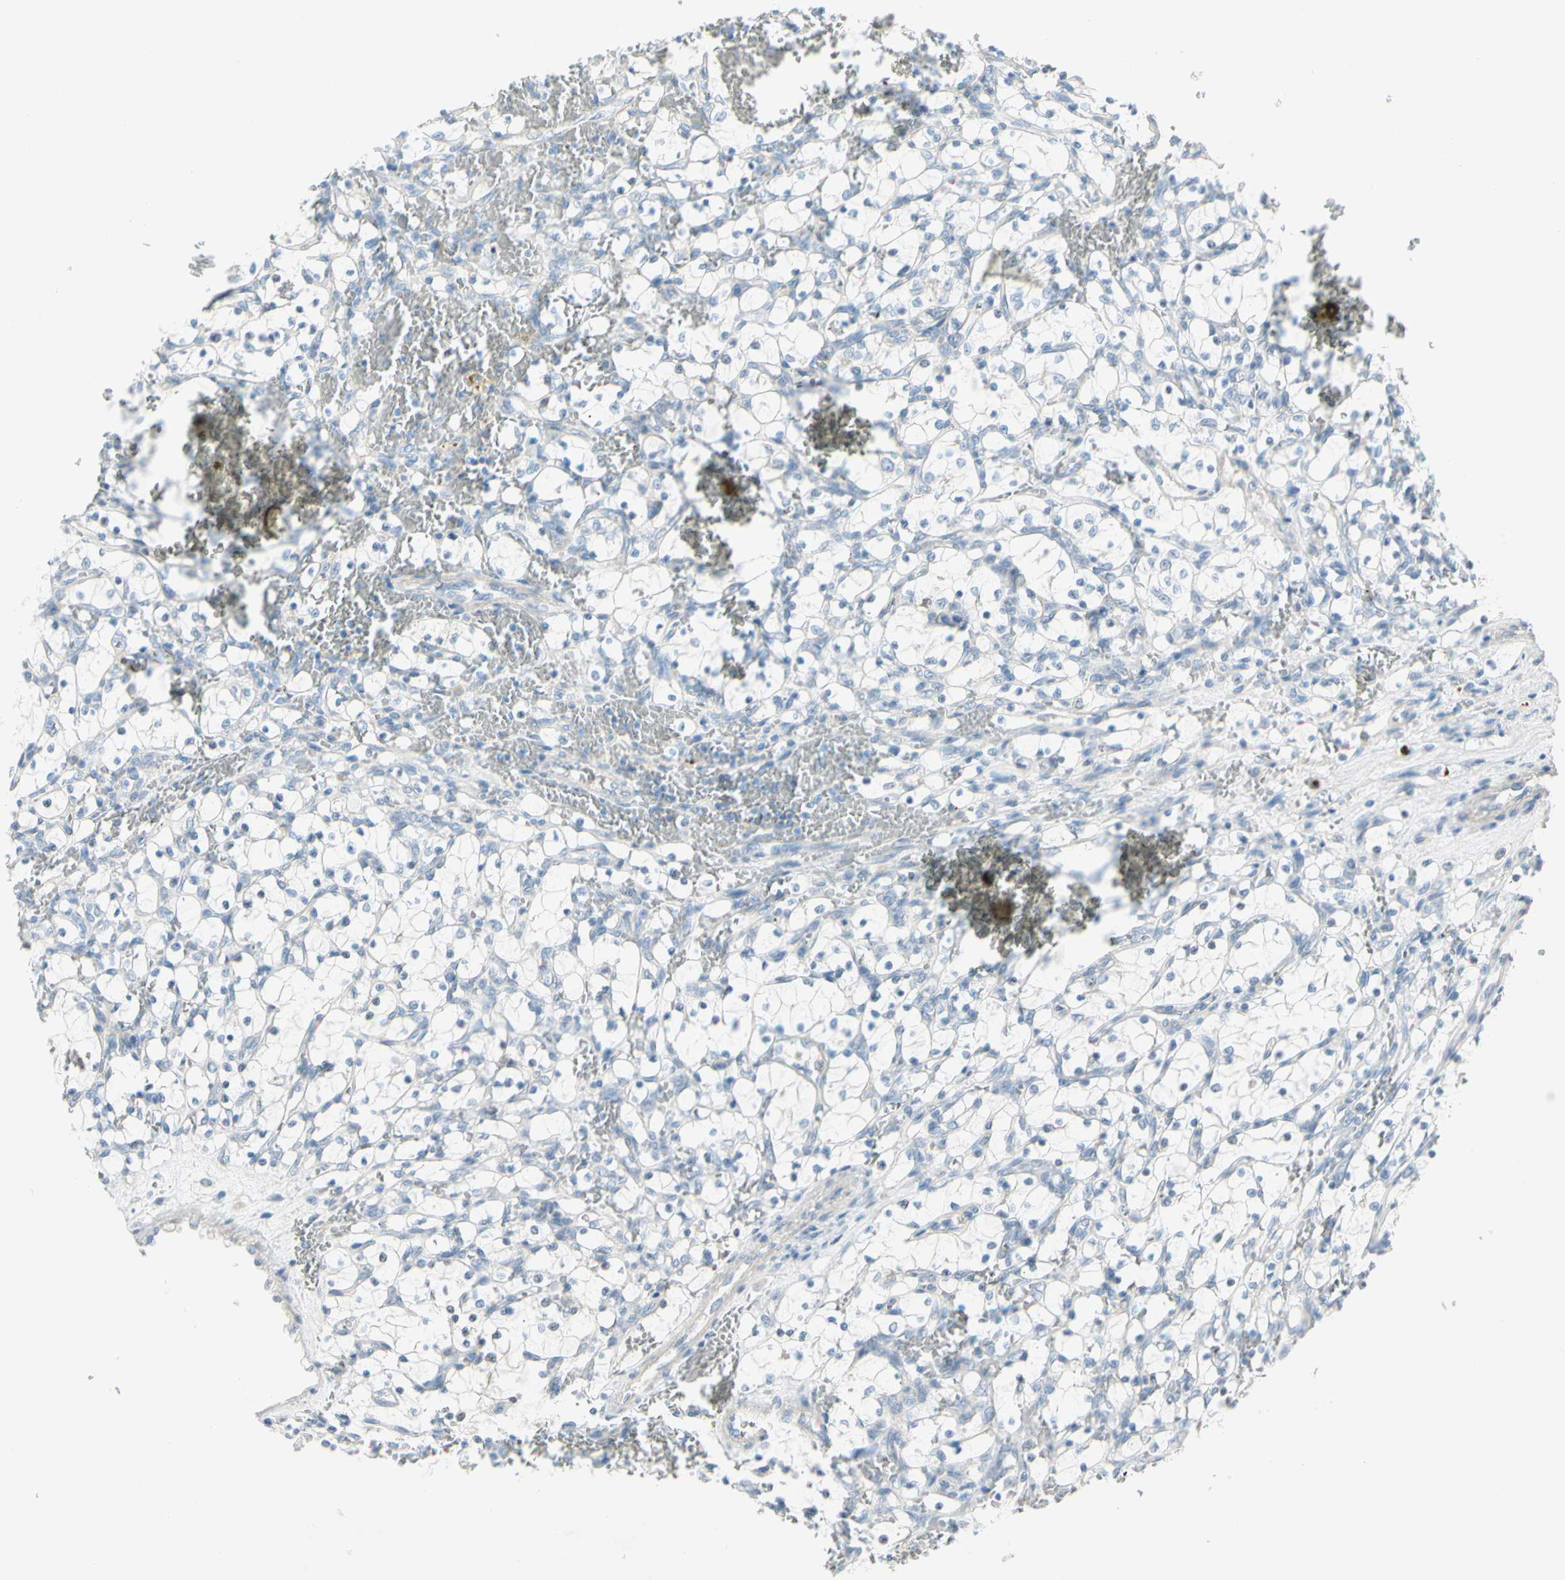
{"staining": {"intensity": "negative", "quantity": "none", "location": "none"}, "tissue": "renal cancer", "cell_type": "Tumor cells", "image_type": "cancer", "snomed": [{"axis": "morphology", "description": "Adenocarcinoma, NOS"}, {"axis": "topography", "description": "Kidney"}], "caption": "This is a photomicrograph of immunohistochemistry (IHC) staining of renal cancer (adenocarcinoma), which shows no expression in tumor cells.", "gene": "CYP2E1", "patient": {"sex": "female", "age": 69}}